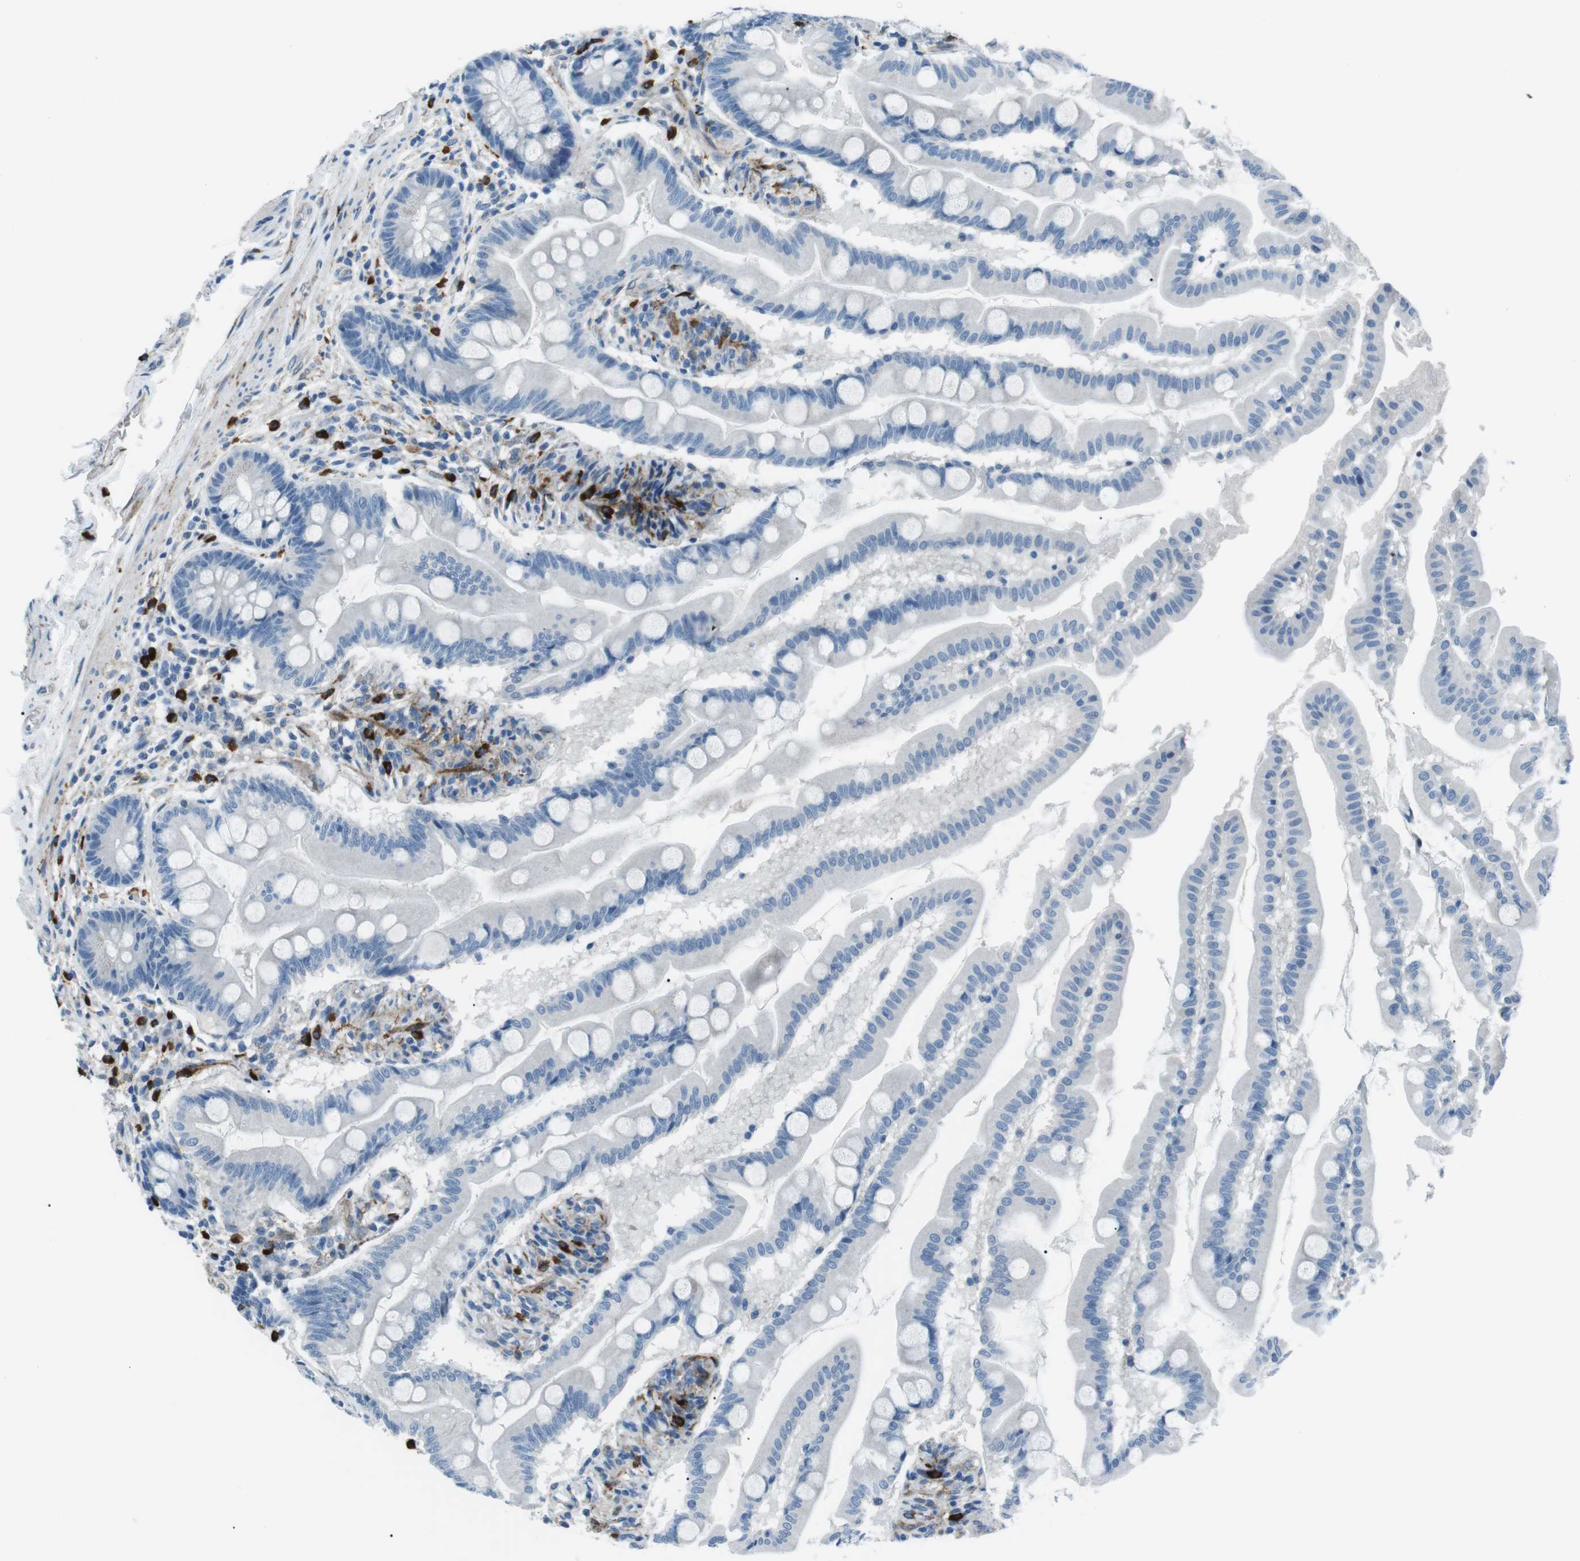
{"staining": {"intensity": "negative", "quantity": "none", "location": "none"}, "tissue": "small intestine", "cell_type": "Glandular cells", "image_type": "normal", "snomed": [{"axis": "morphology", "description": "Normal tissue, NOS"}, {"axis": "topography", "description": "Small intestine"}], "caption": "Immunohistochemical staining of benign small intestine reveals no significant staining in glandular cells.", "gene": "CSF2RA", "patient": {"sex": "female", "age": 56}}